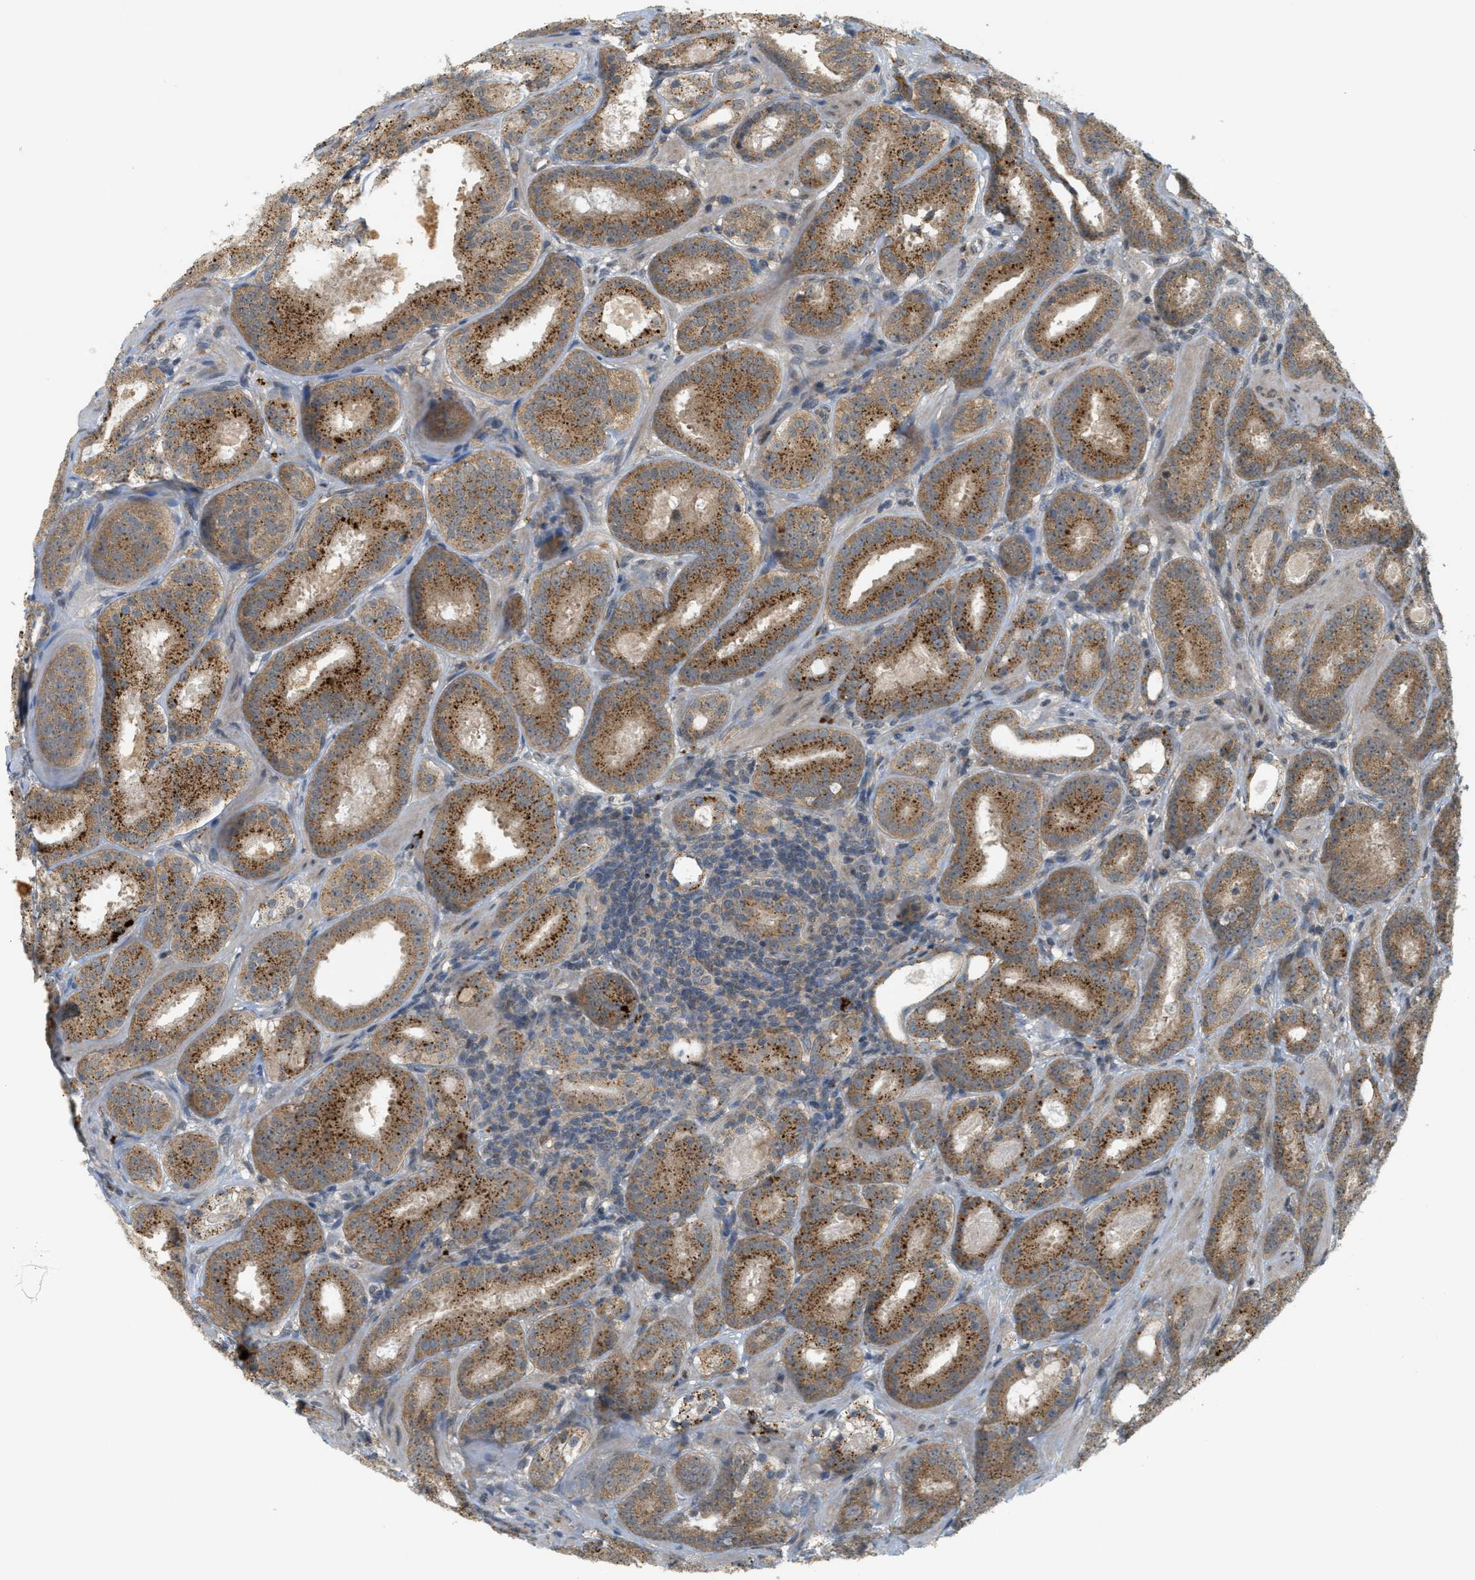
{"staining": {"intensity": "strong", "quantity": "25%-75%", "location": "cytoplasmic/membranous"}, "tissue": "prostate cancer", "cell_type": "Tumor cells", "image_type": "cancer", "snomed": [{"axis": "morphology", "description": "Adenocarcinoma, Low grade"}, {"axis": "topography", "description": "Prostate"}], "caption": "Brown immunohistochemical staining in prostate cancer (adenocarcinoma (low-grade)) demonstrates strong cytoplasmic/membranous staining in approximately 25%-75% of tumor cells.", "gene": "PRKD1", "patient": {"sex": "male", "age": 69}}